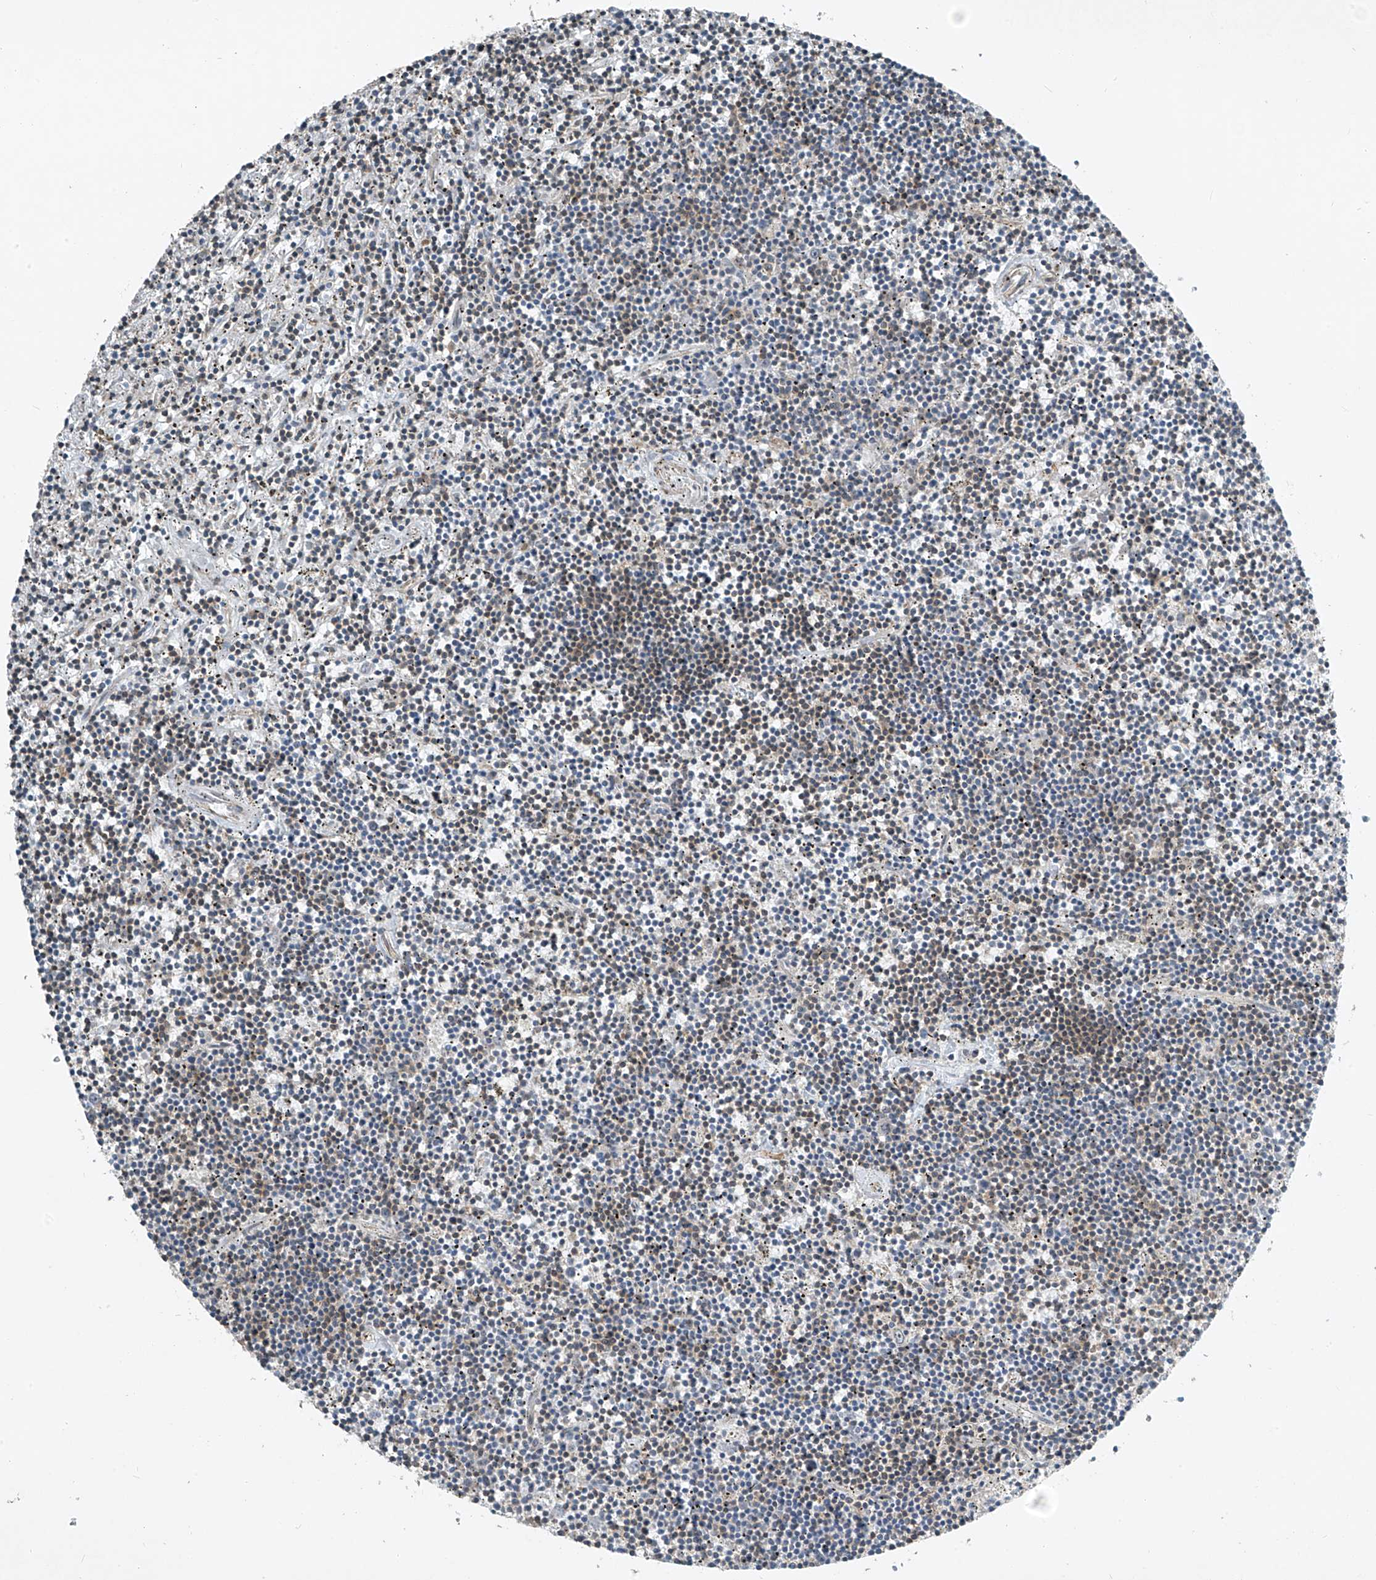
{"staining": {"intensity": "weak", "quantity": "<25%", "location": "cytoplasmic/membranous"}, "tissue": "lymphoma", "cell_type": "Tumor cells", "image_type": "cancer", "snomed": [{"axis": "morphology", "description": "Malignant lymphoma, non-Hodgkin's type, Low grade"}, {"axis": "topography", "description": "Spleen"}], "caption": "High power microscopy histopathology image of an immunohistochemistry (IHC) micrograph of lymphoma, revealing no significant staining in tumor cells. The staining is performed using DAB (3,3'-diaminobenzidine) brown chromogen with nuclei counter-stained in using hematoxylin.", "gene": "PPCS", "patient": {"sex": "male", "age": 76}}